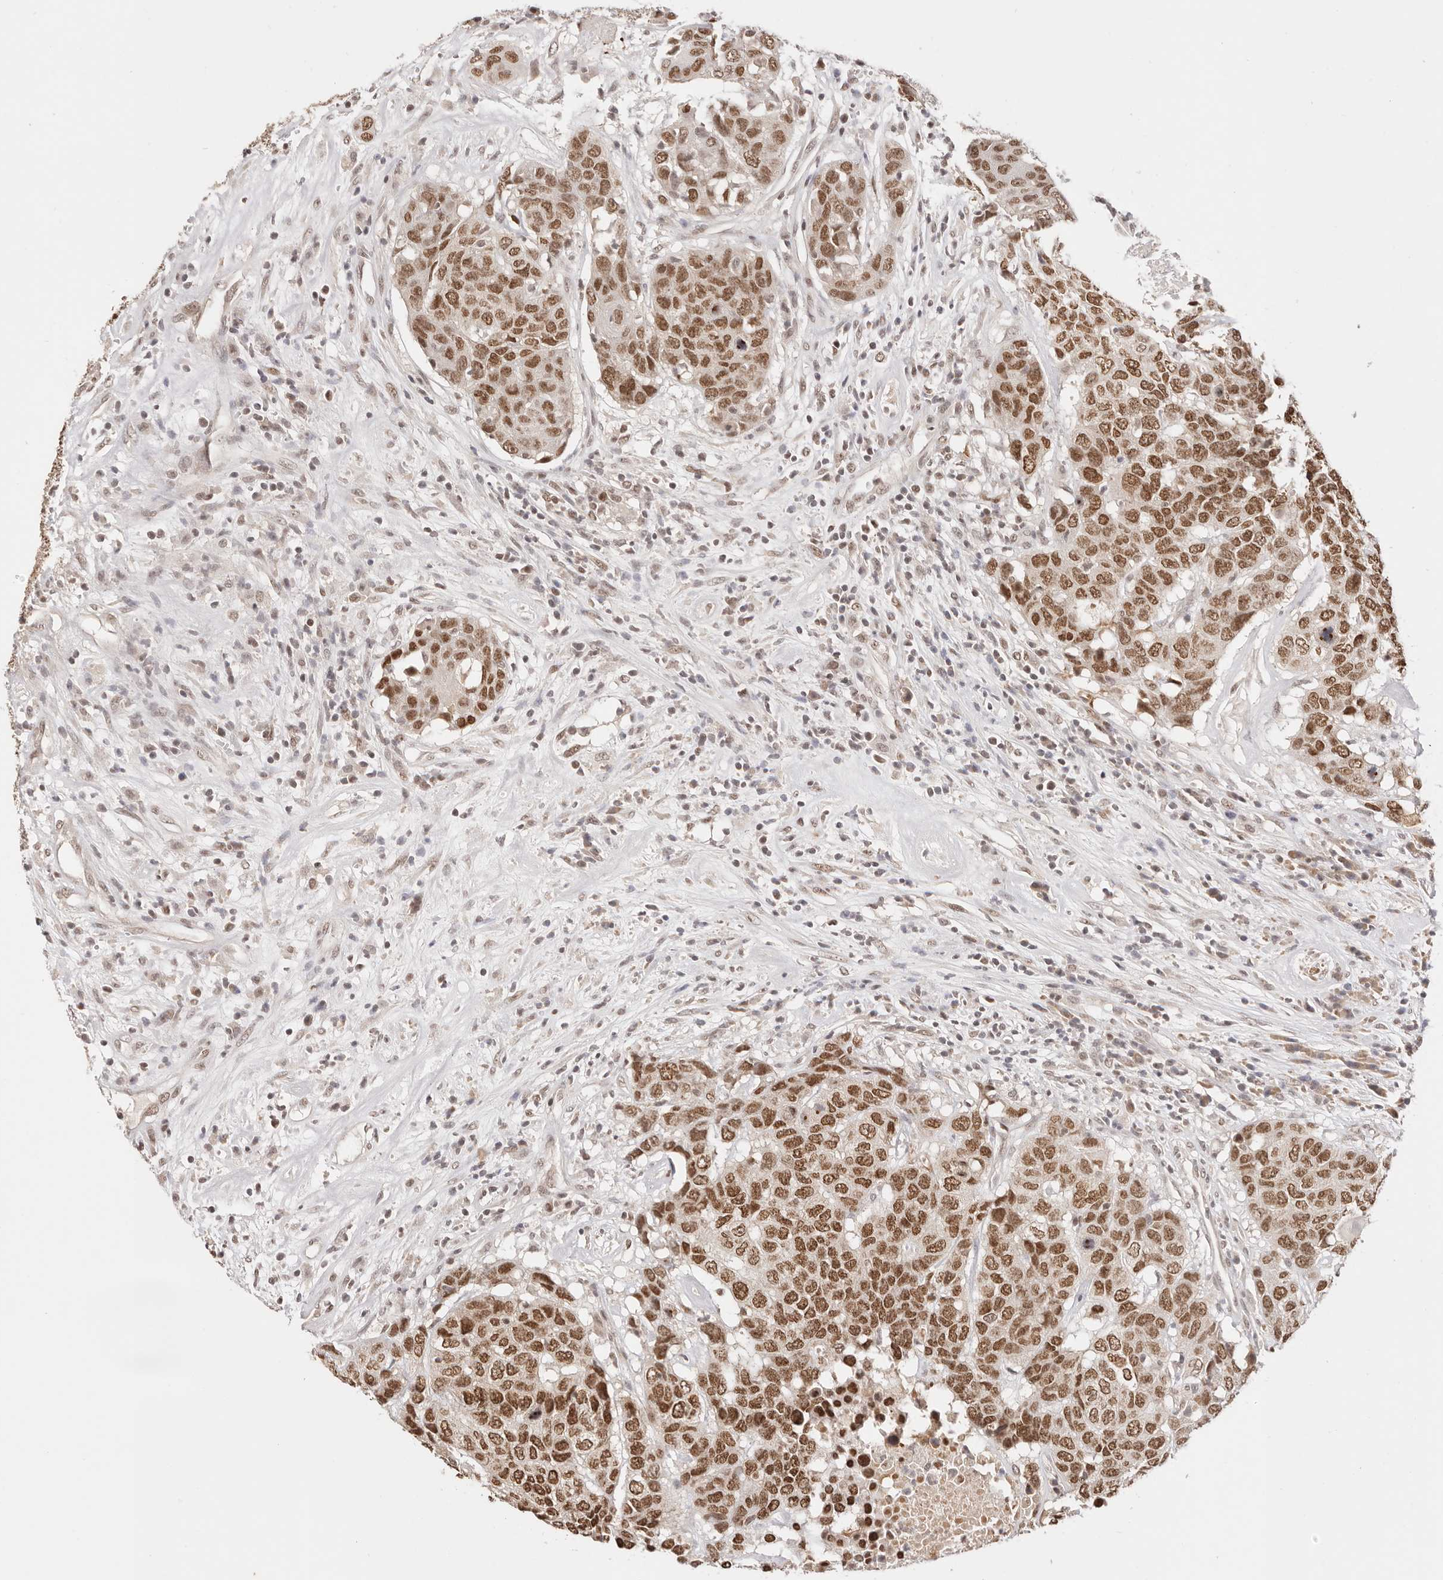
{"staining": {"intensity": "moderate", "quantity": ">75%", "location": "nuclear"}, "tissue": "head and neck cancer", "cell_type": "Tumor cells", "image_type": "cancer", "snomed": [{"axis": "morphology", "description": "Squamous cell carcinoma, NOS"}, {"axis": "topography", "description": "Head-Neck"}], "caption": "A high-resolution micrograph shows immunohistochemistry (IHC) staining of head and neck squamous cell carcinoma, which shows moderate nuclear positivity in about >75% of tumor cells. (brown staining indicates protein expression, while blue staining denotes nuclei).", "gene": "RFC3", "patient": {"sex": "male", "age": 66}}